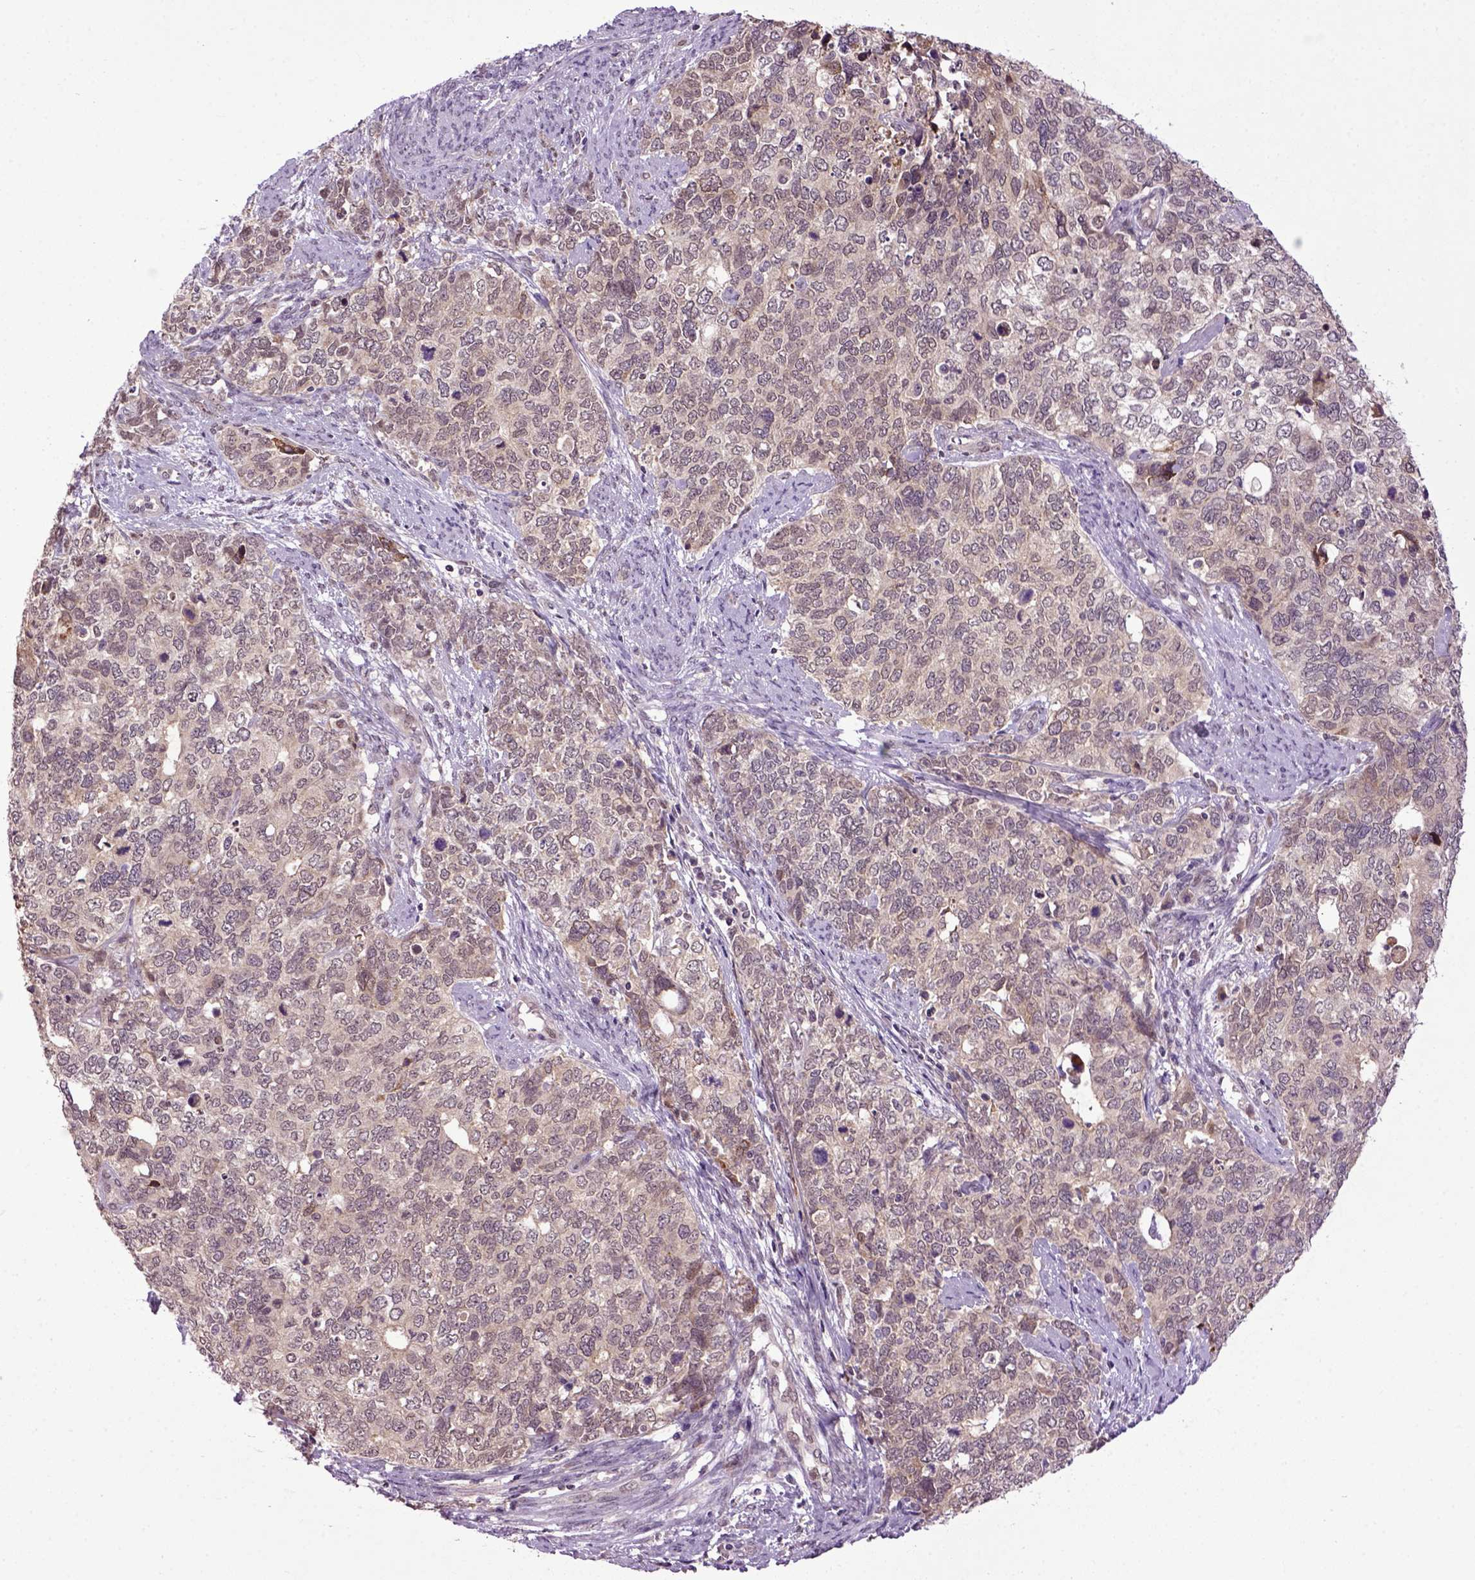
{"staining": {"intensity": "weak", "quantity": ">75%", "location": "cytoplasmic/membranous"}, "tissue": "cervical cancer", "cell_type": "Tumor cells", "image_type": "cancer", "snomed": [{"axis": "morphology", "description": "Squamous cell carcinoma, NOS"}, {"axis": "topography", "description": "Cervix"}], "caption": "Immunohistochemical staining of cervical cancer exhibits low levels of weak cytoplasmic/membranous protein staining in approximately >75% of tumor cells. Using DAB (brown) and hematoxylin (blue) stains, captured at high magnification using brightfield microscopy.", "gene": "RAB43", "patient": {"sex": "female", "age": 63}}